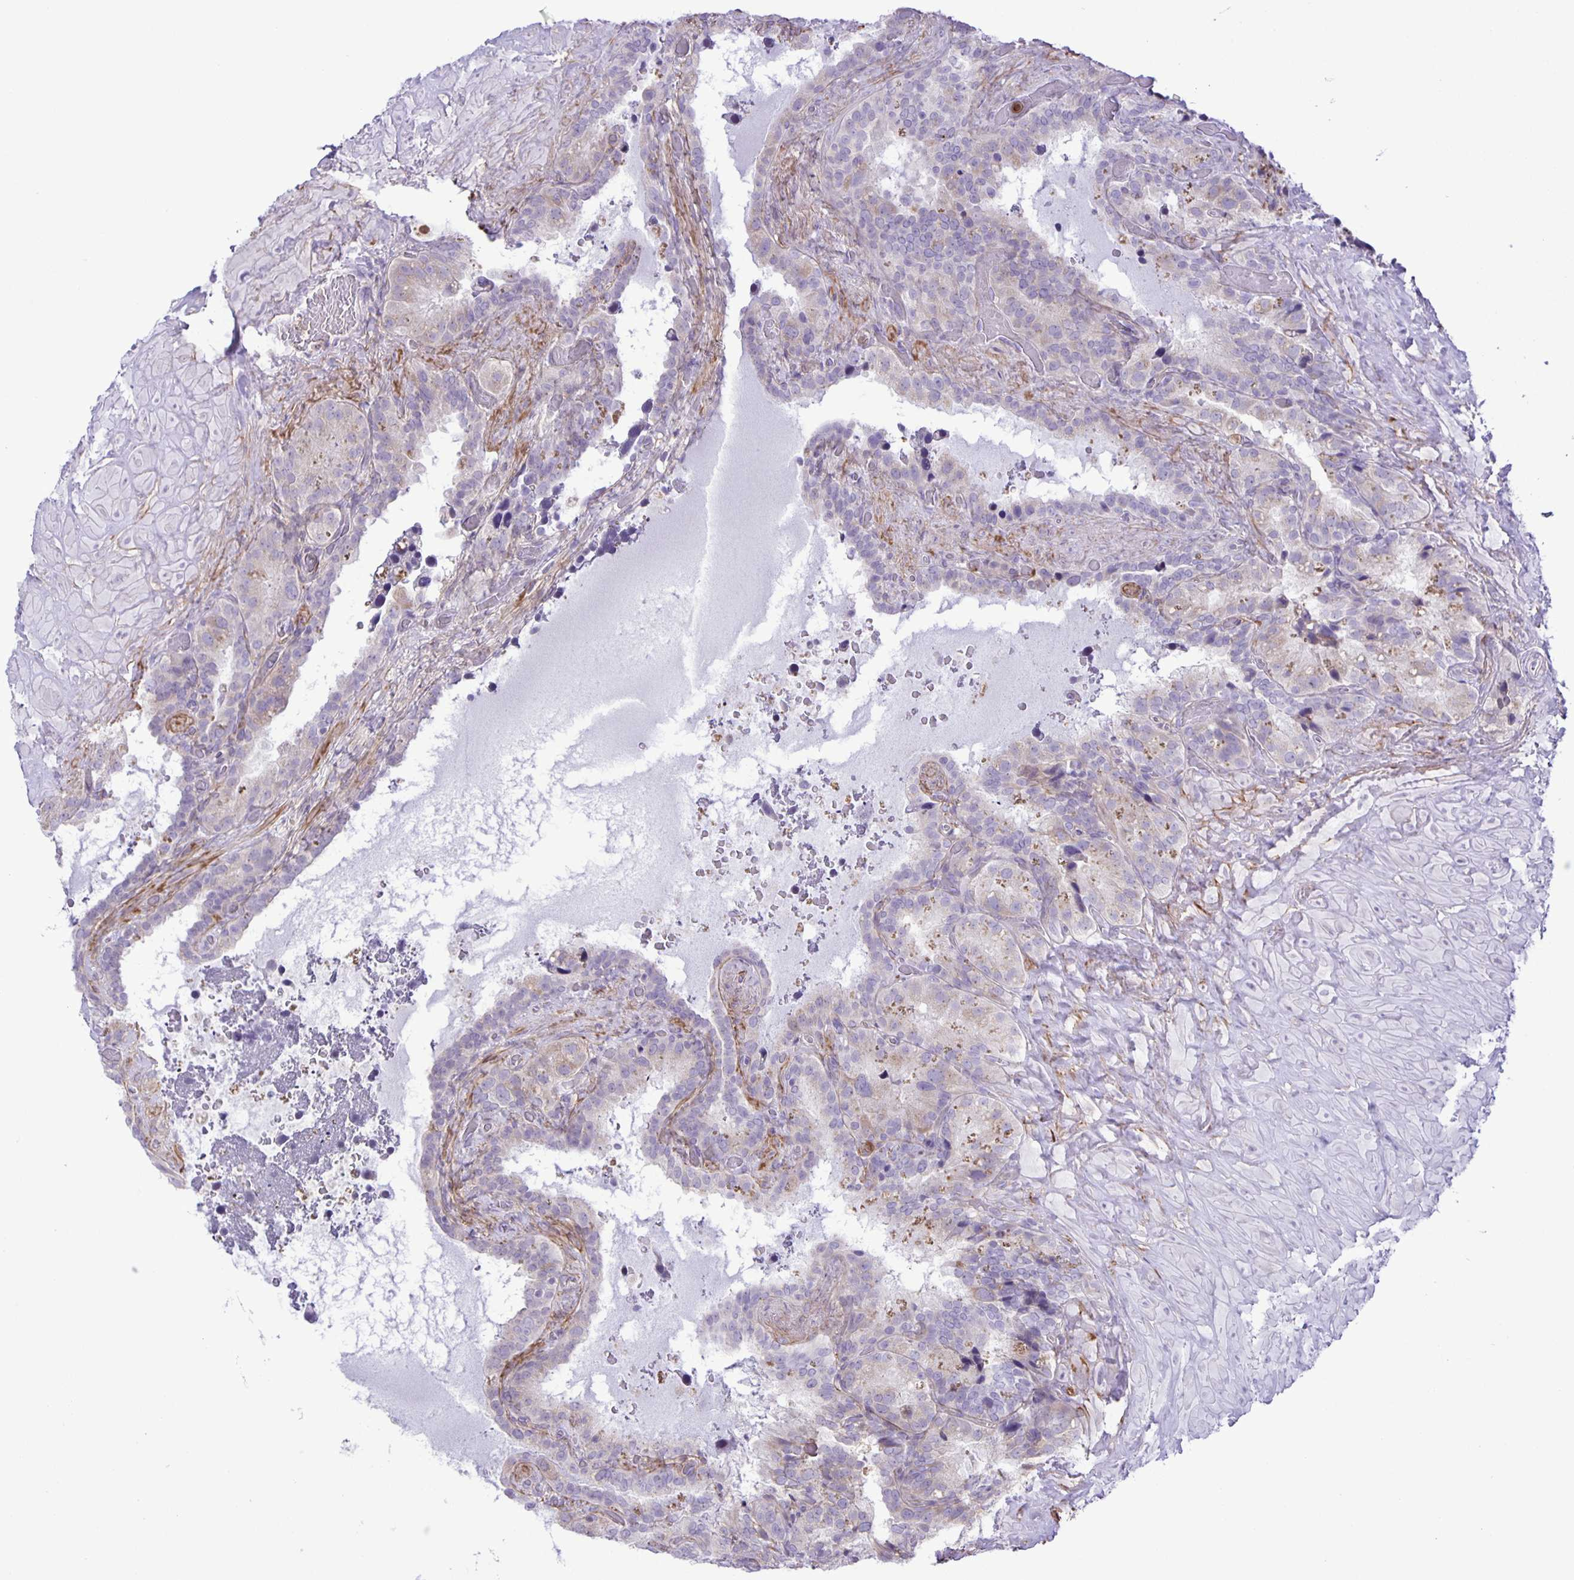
{"staining": {"intensity": "negative", "quantity": "none", "location": "none"}, "tissue": "seminal vesicle", "cell_type": "Glandular cells", "image_type": "normal", "snomed": [{"axis": "morphology", "description": "Normal tissue, NOS"}, {"axis": "topography", "description": "Seminal veicle"}], "caption": "Glandular cells show no significant positivity in benign seminal vesicle. The staining was performed using DAB to visualize the protein expression in brown, while the nuclei were stained in blue with hematoxylin (Magnification: 20x).", "gene": "ADCK1", "patient": {"sex": "male", "age": 60}}